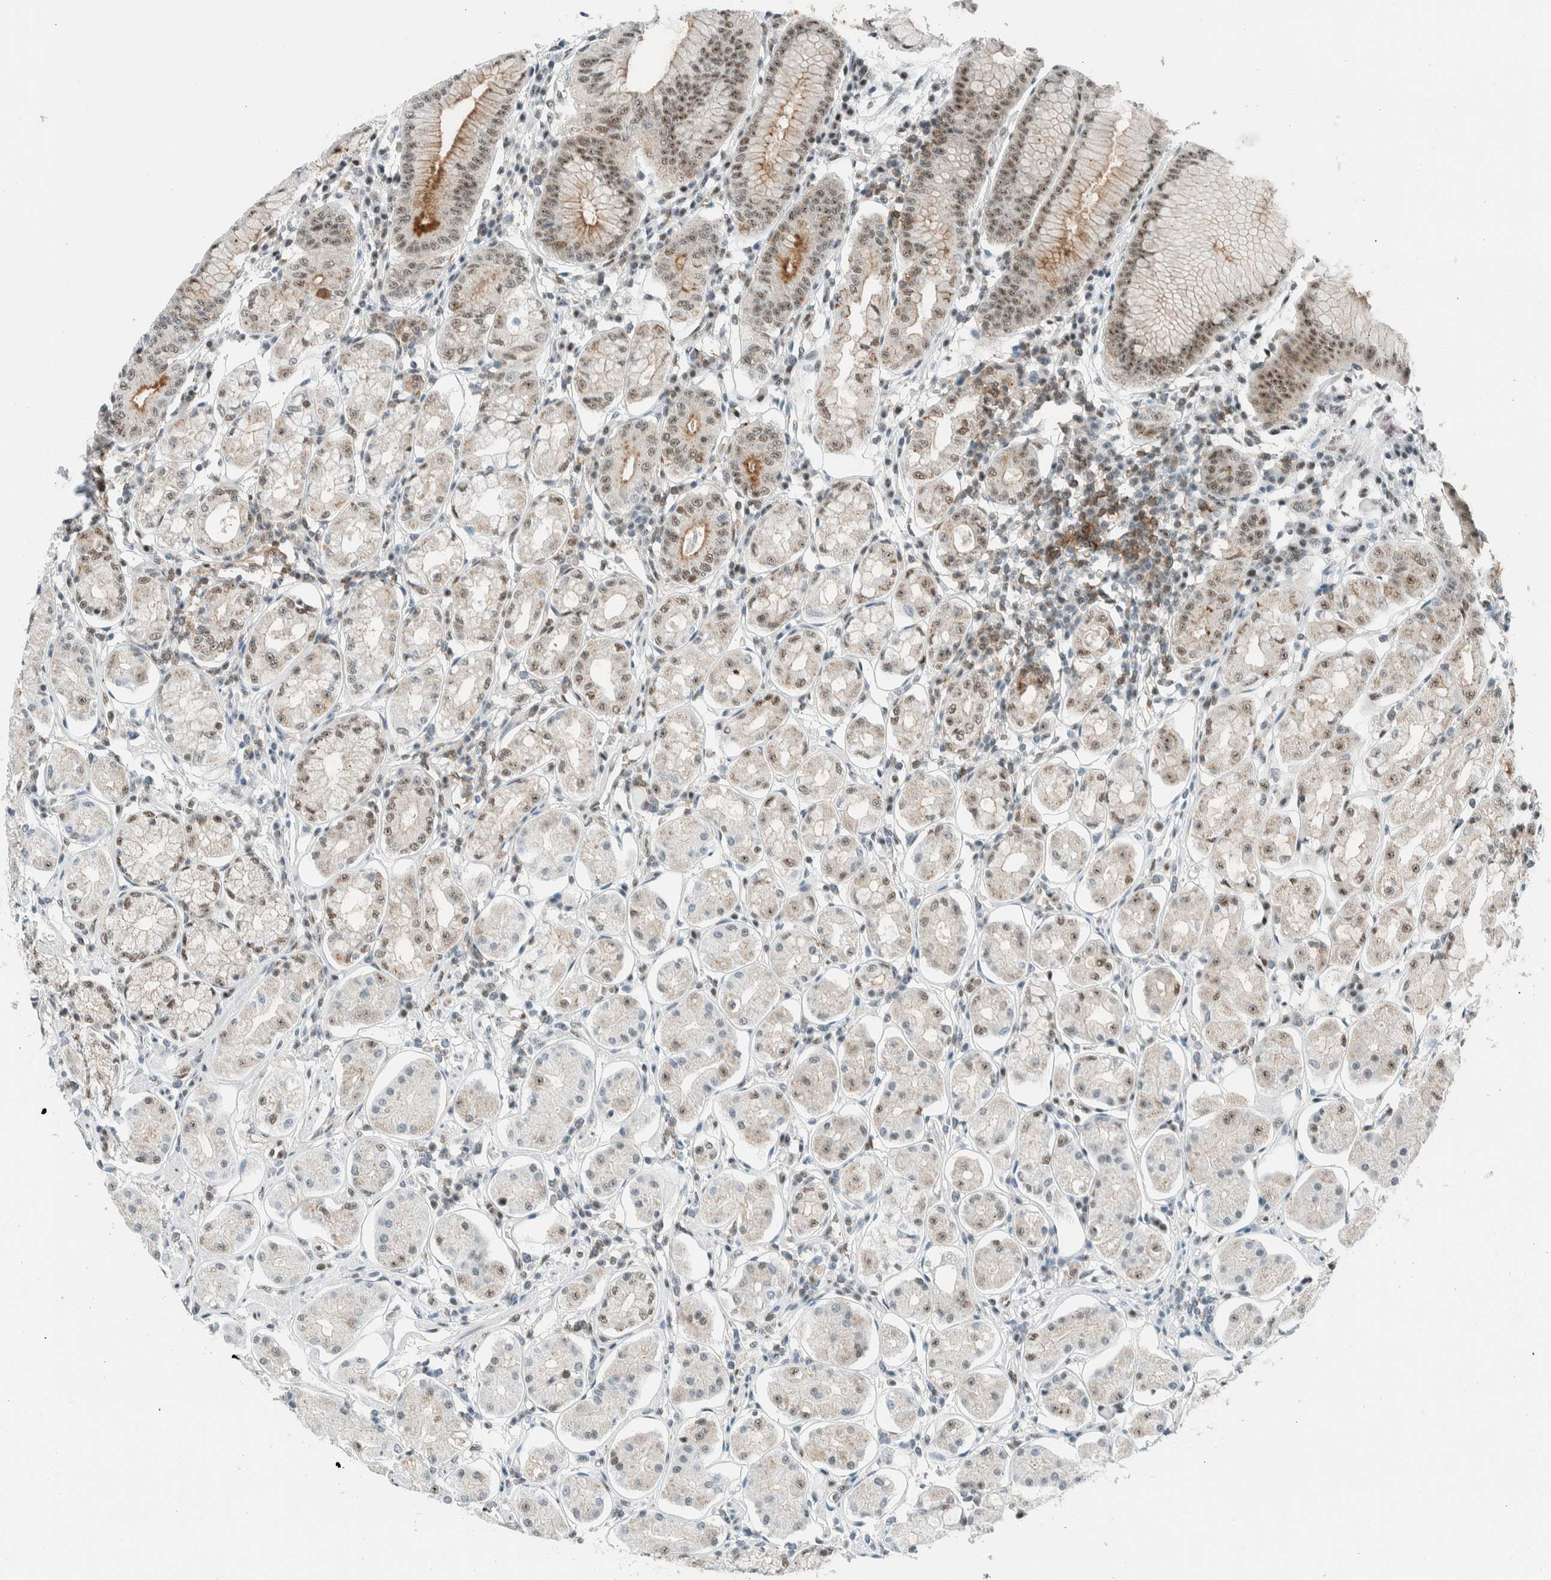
{"staining": {"intensity": "moderate", "quantity": "25%-75%", "location": "cytoplasmic/membranous,nuclear"}, "tissue": "stomach", "cell_type": "Glandular cells", "image_type": "normal", "snomed": [{"axis": "morphology", "description": "Normal tissue, NOS"}, {"axis": "topography", "description": "Stomach"}, {"axis": "topography", "description": "Stomach, lower"}], "caption": "Immunohistochemistry of benign stomach displays medium levels of moderate cytoplasmic/membranous,nuclear staining in about 25%-75% of glandular cells.", "gene": "CYSRT1", "patient": {"sex": "female", "age": 56}}